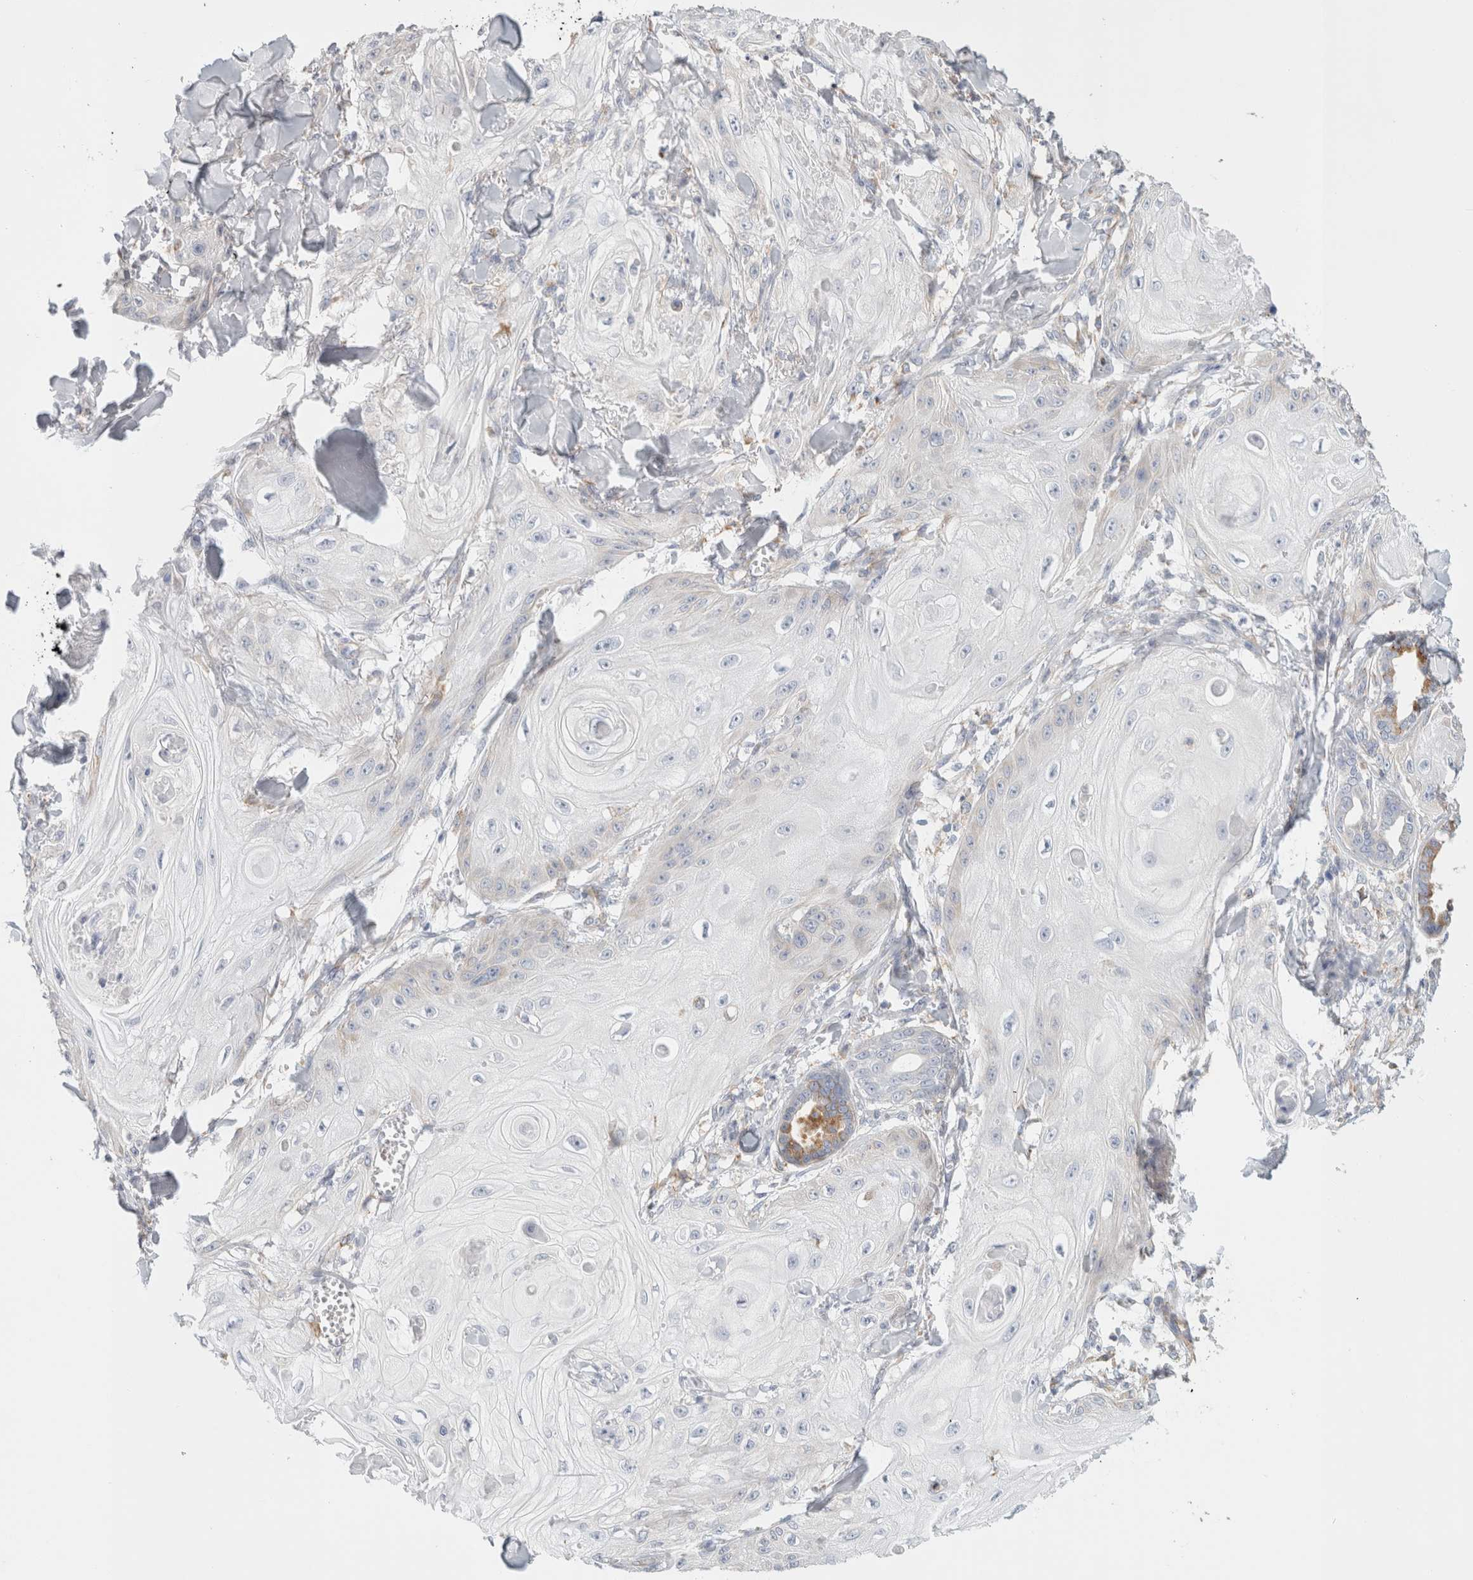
{"staining": {"intensity": "negative", "quantity": "none", "location": "none"}, "tissue": "skin cancer", "cell_type": "Tumor cells", "image_type": "cancer", "snomed": [{"axis": "morphology", "description": "Squamous cell carcinoma, NOS"}, {"axis": "topography", "description": "Skin"}], "caption": "Immunohistochemistry photomicrograph of human skin cancer stained for a protein (brown), which shows no positivity in tumor cells.", "gene": "CSK", "patient": {"sex": "male", "age": 74}}